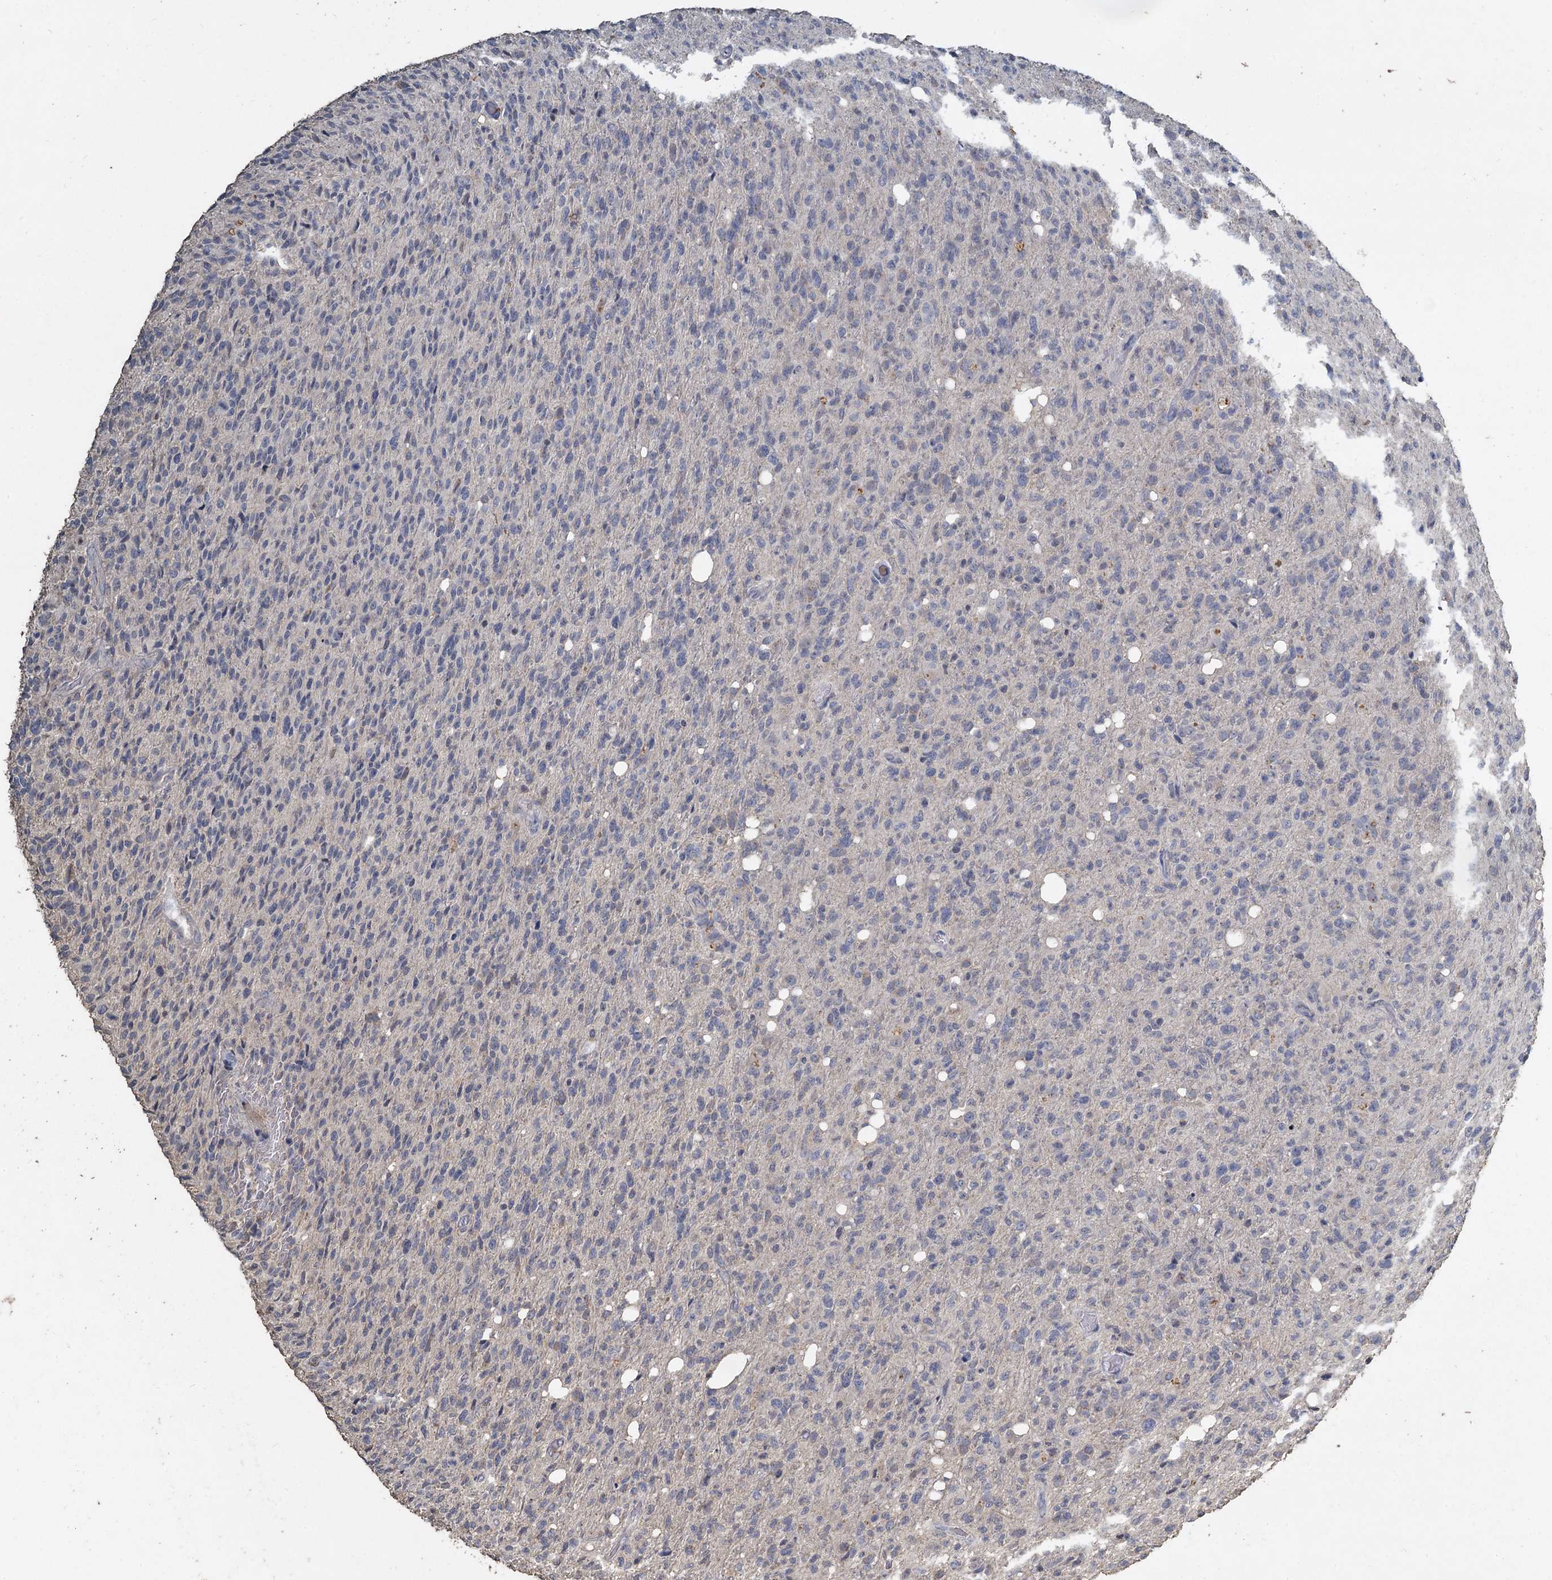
{"staining": {"intensity": "negative", "quantity": "none", "location": "none"}, "tissue": "glioma", "cell_type": "Tumor cells", "image_type": "cancer", "snomed": [{"axis": "morphology", "description": "Glioma, malignant, High grade"}, {"axis": "topography", "description": "Brain"}], "caption": "IHC histopathology image of human glioma stained for a protein (brown), which exhibits no positivity in tumor cells.", "gene": "CCDC61", "patient": {"sex": "female", "age": 57}}